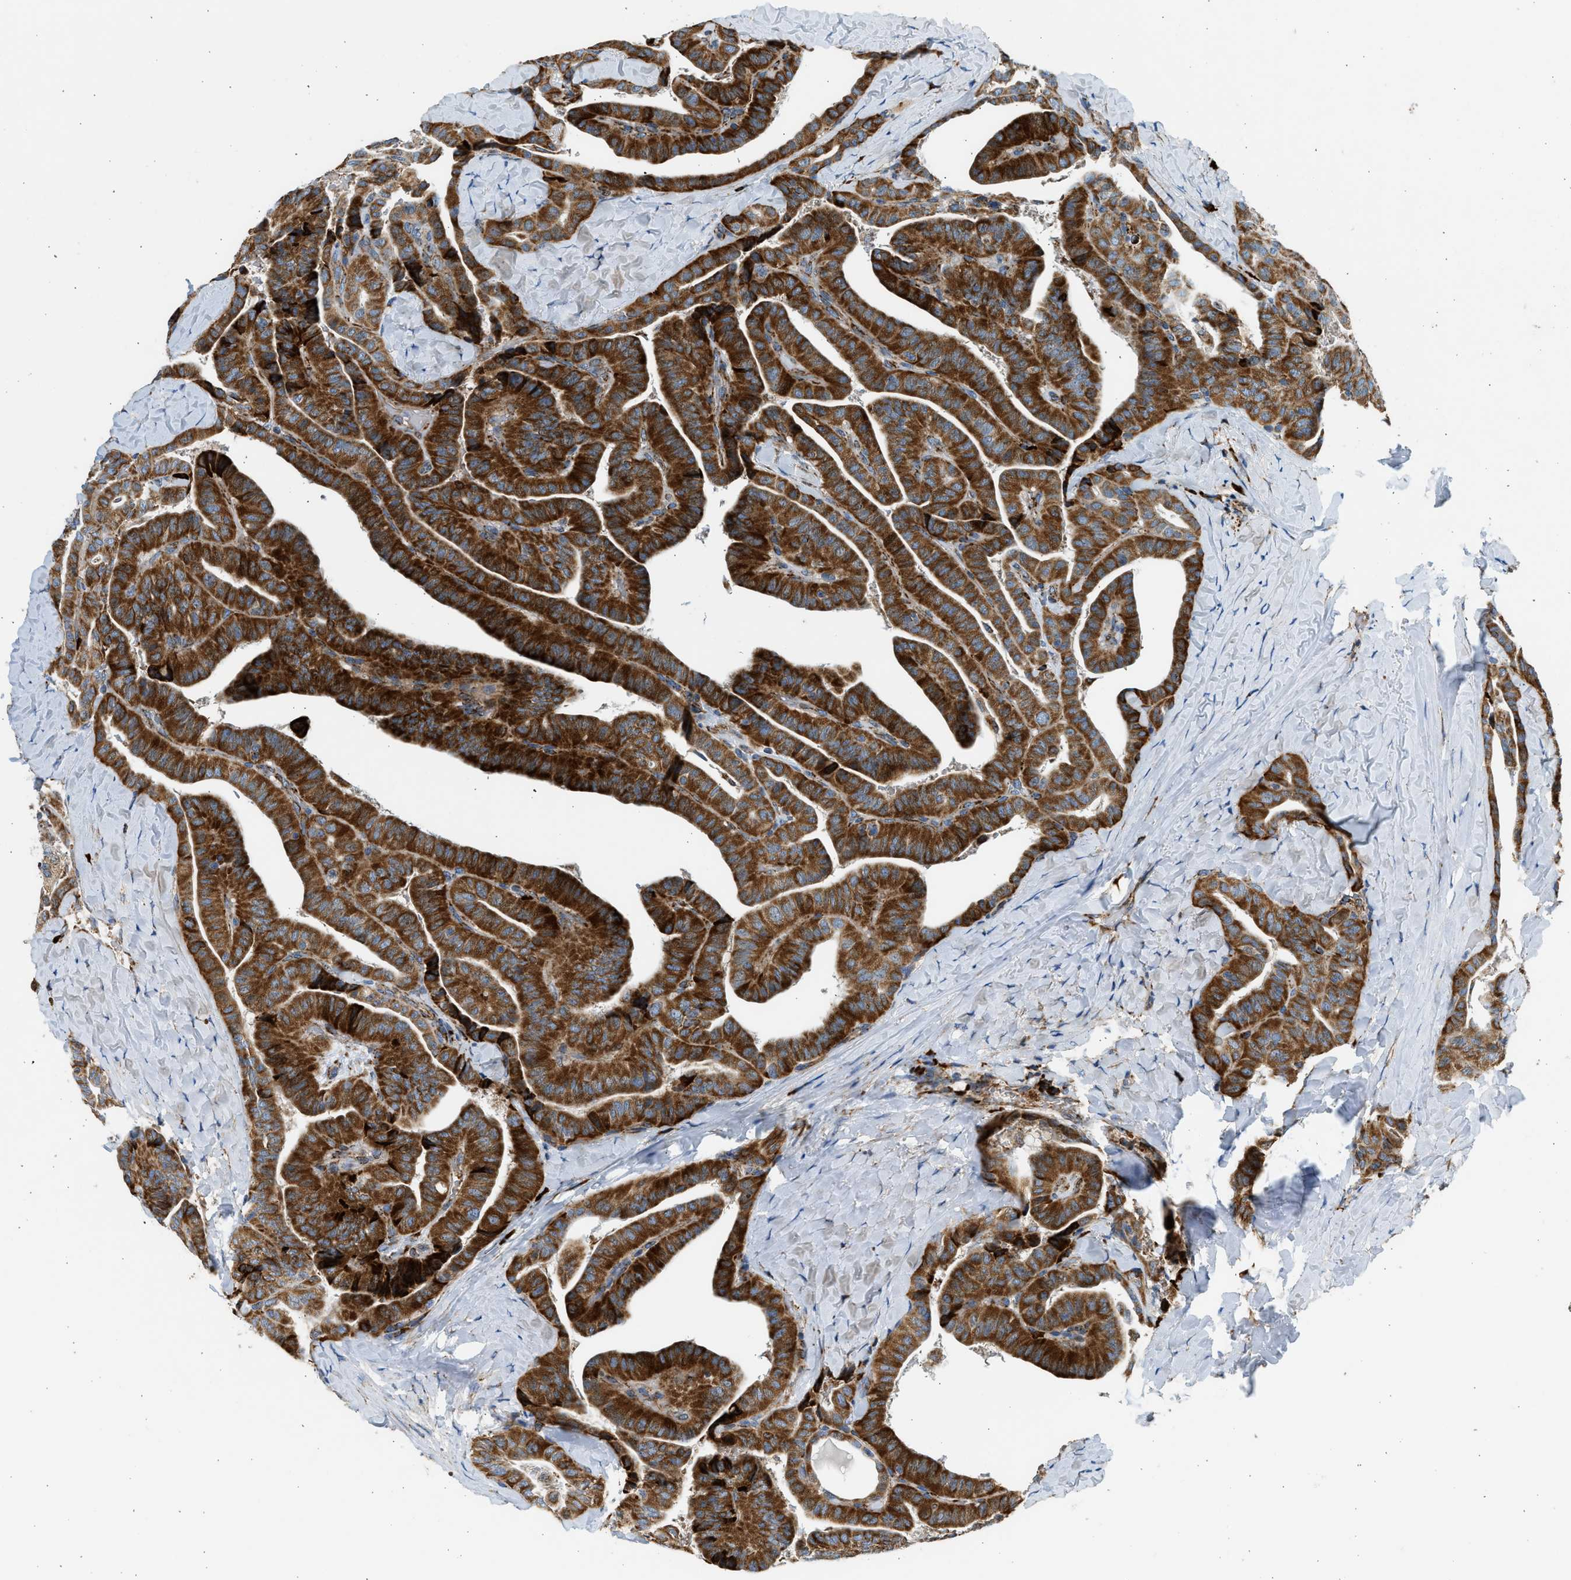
{"staining": {"intensity": "strong", "quantity": ">75%", "location": "cytoplasmic/membranous"}, "tissue": "thyroid cancer", "cell_type": "Tumor cells", "image_type": "cancer", "snomed": [{"axis": "morphology", "description": "Papillary adenocarcinoma, NOS"}, {"axis": "topography", "description": "Thyroid gland"}], "caption": "Immunohistochemical staining of human thyroid cancer (papillary adenocarcinoma) displays high levels of strong cytoplasmic/membranous protein expression in approximately >75% of tumor cells.", "gene": "KCNMB3", "patient": {"sex": "male", "age": 77}}